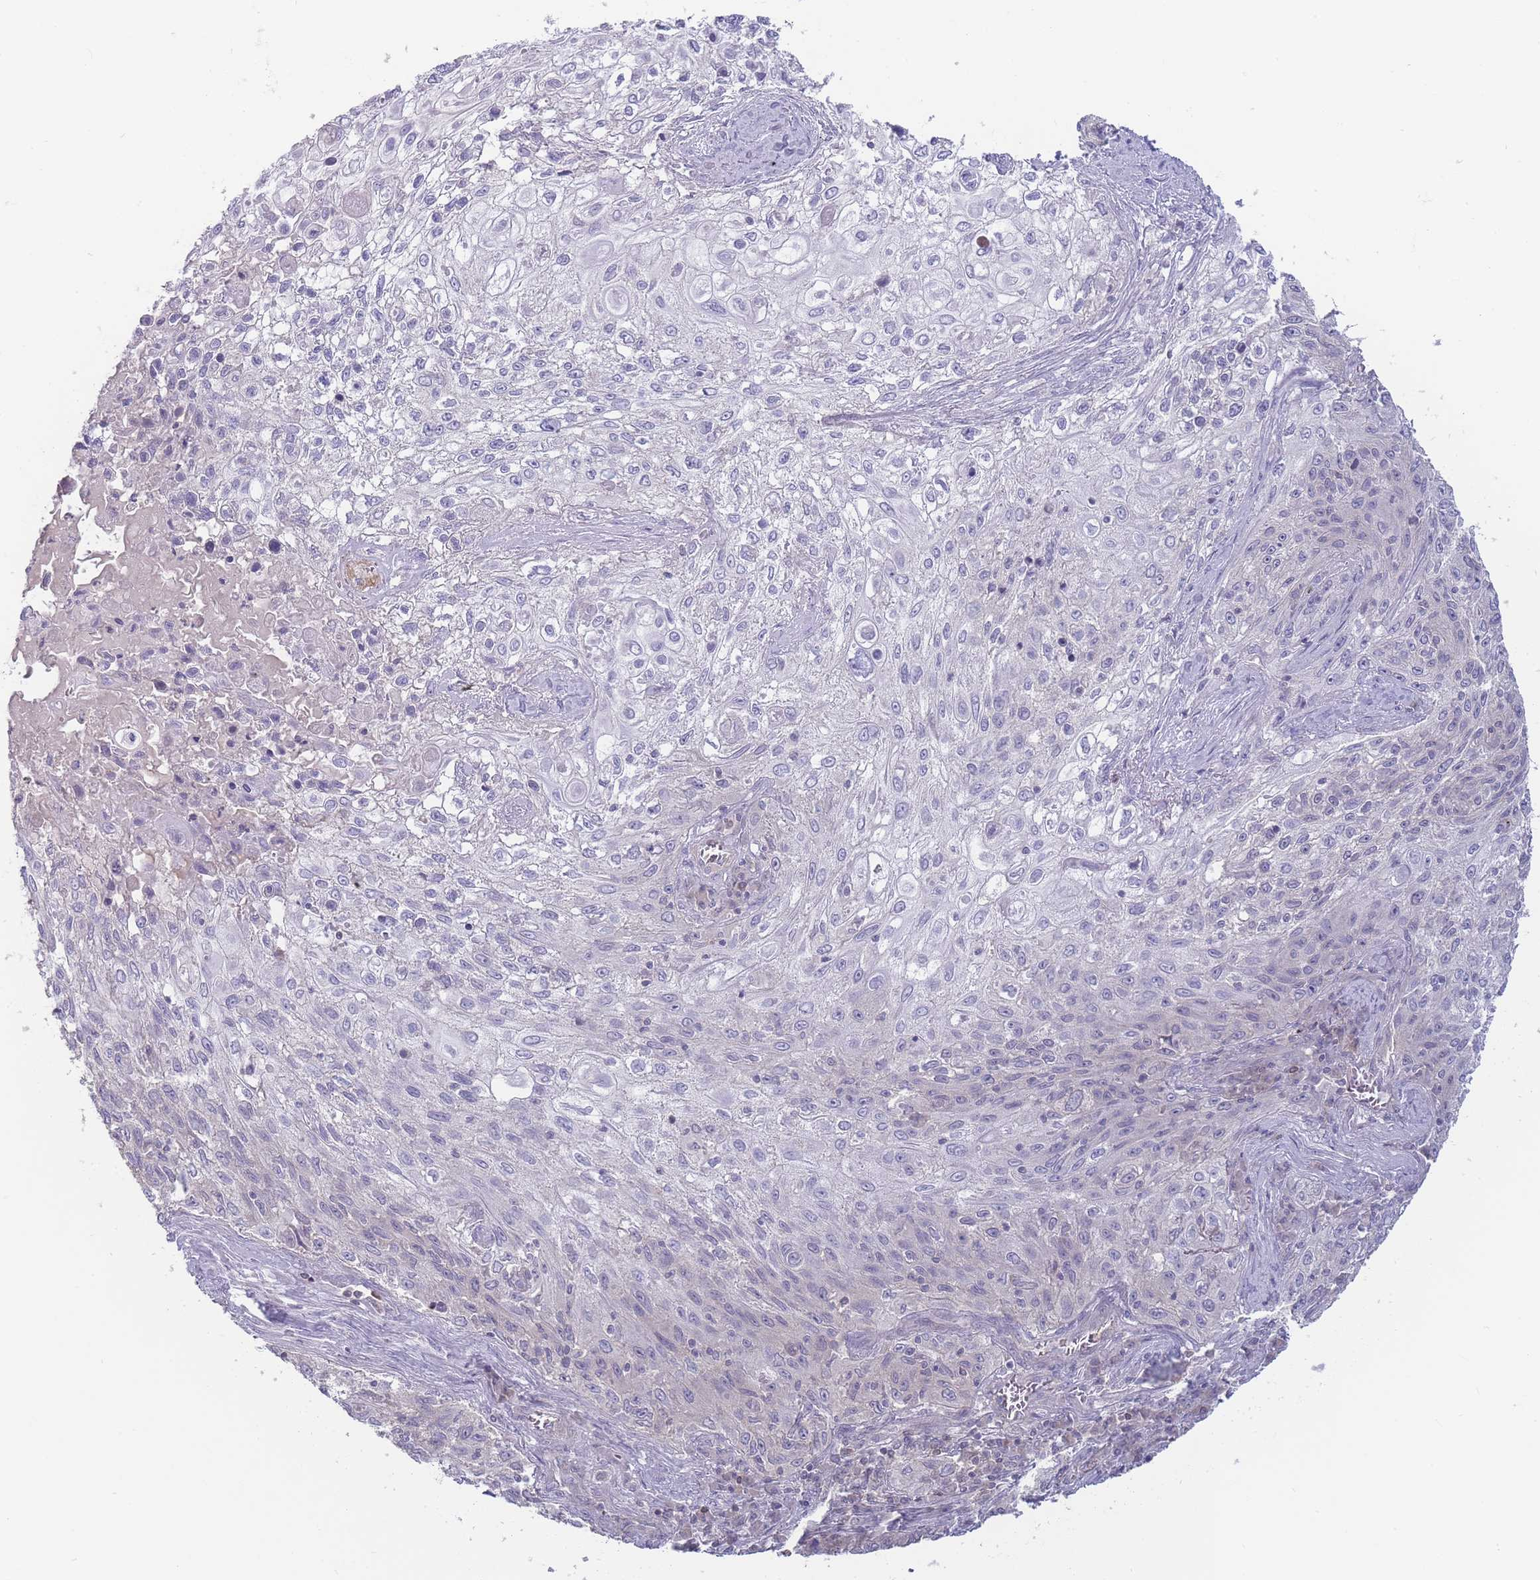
{"staining": {"intensity": "negative", "quantity": "none", "location": "none"}, "tissue": "lung cancer", "cell_type": "Tumor cells", "image_type": "cancer", "snomed": [{"axis": "morphology", "description": "Squamous cell carcinoma, NOS"}, {"axis": "topography", "description": "Lung"}], "caption": "A histopathology image of human squamous cell carcinoma (lung) is negative for staining in tumor cells. (DAB (3,3'-diaminobenzidine) immunohistochemistry visualized using brightfield microscopy, high magnification).", "gene": "SPHKAP", "patient": {"sex": "female", "age": 69}}